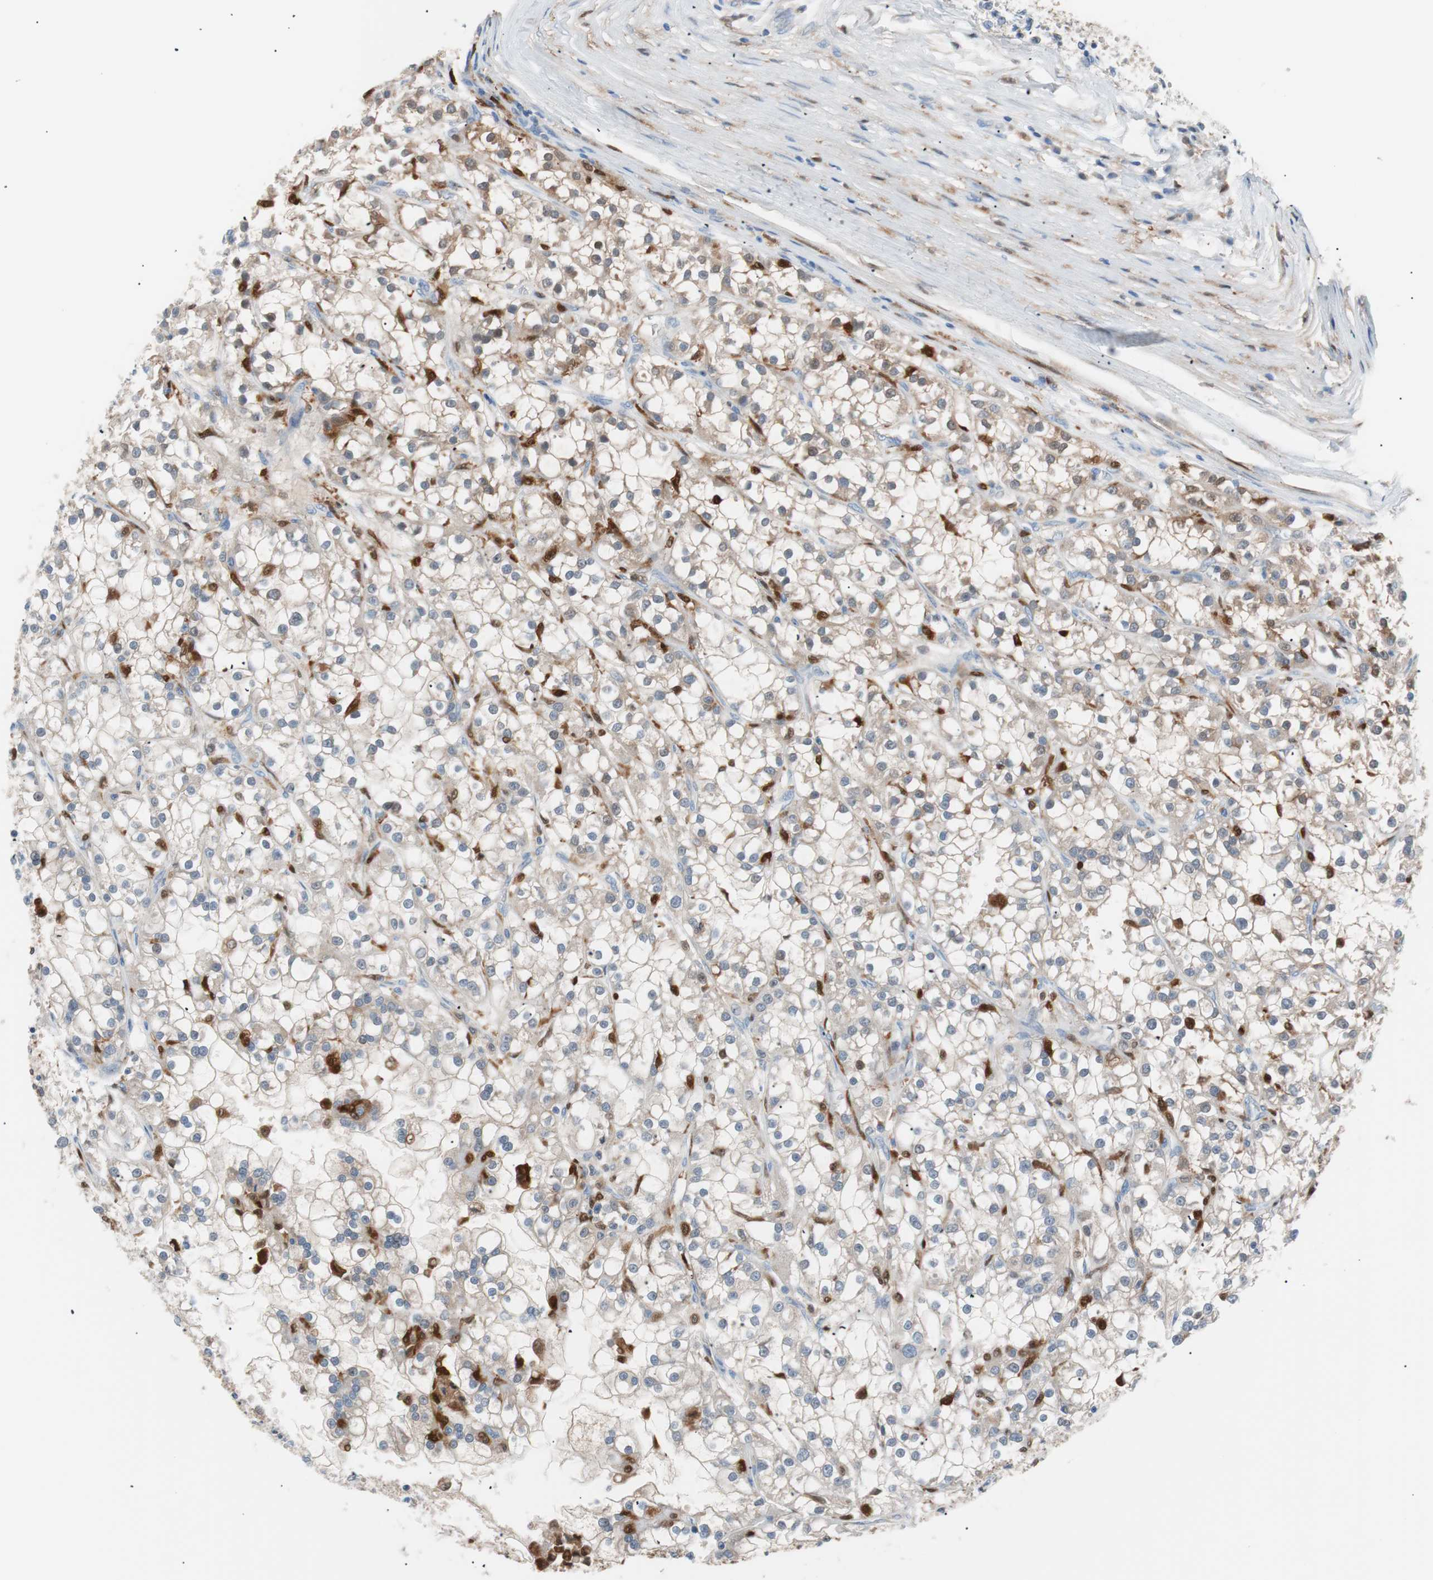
{"staining": {"intensity": "strong", "quantity": "<25%", "location": "cytoplasmic/membranous,nuclear"}, "tissue": "renal cancer", "cell_type": "Tumor cells", "image_type": "cancer", "snomed": [{"axis": "morphology", "description": "Adenocarcinoma, NOS"}, {"axis": "topography", "description": "Kidney"}], "caption": "About <25% of tumor cells in human renal cancer (adenocarcinoma) reveal strong cytoplasmic/membranous and nuclear protein expression as visualized by brown immunohistochemical staining.", "gene": "IL18", "patient": {"sex": "female", "age": 52}}